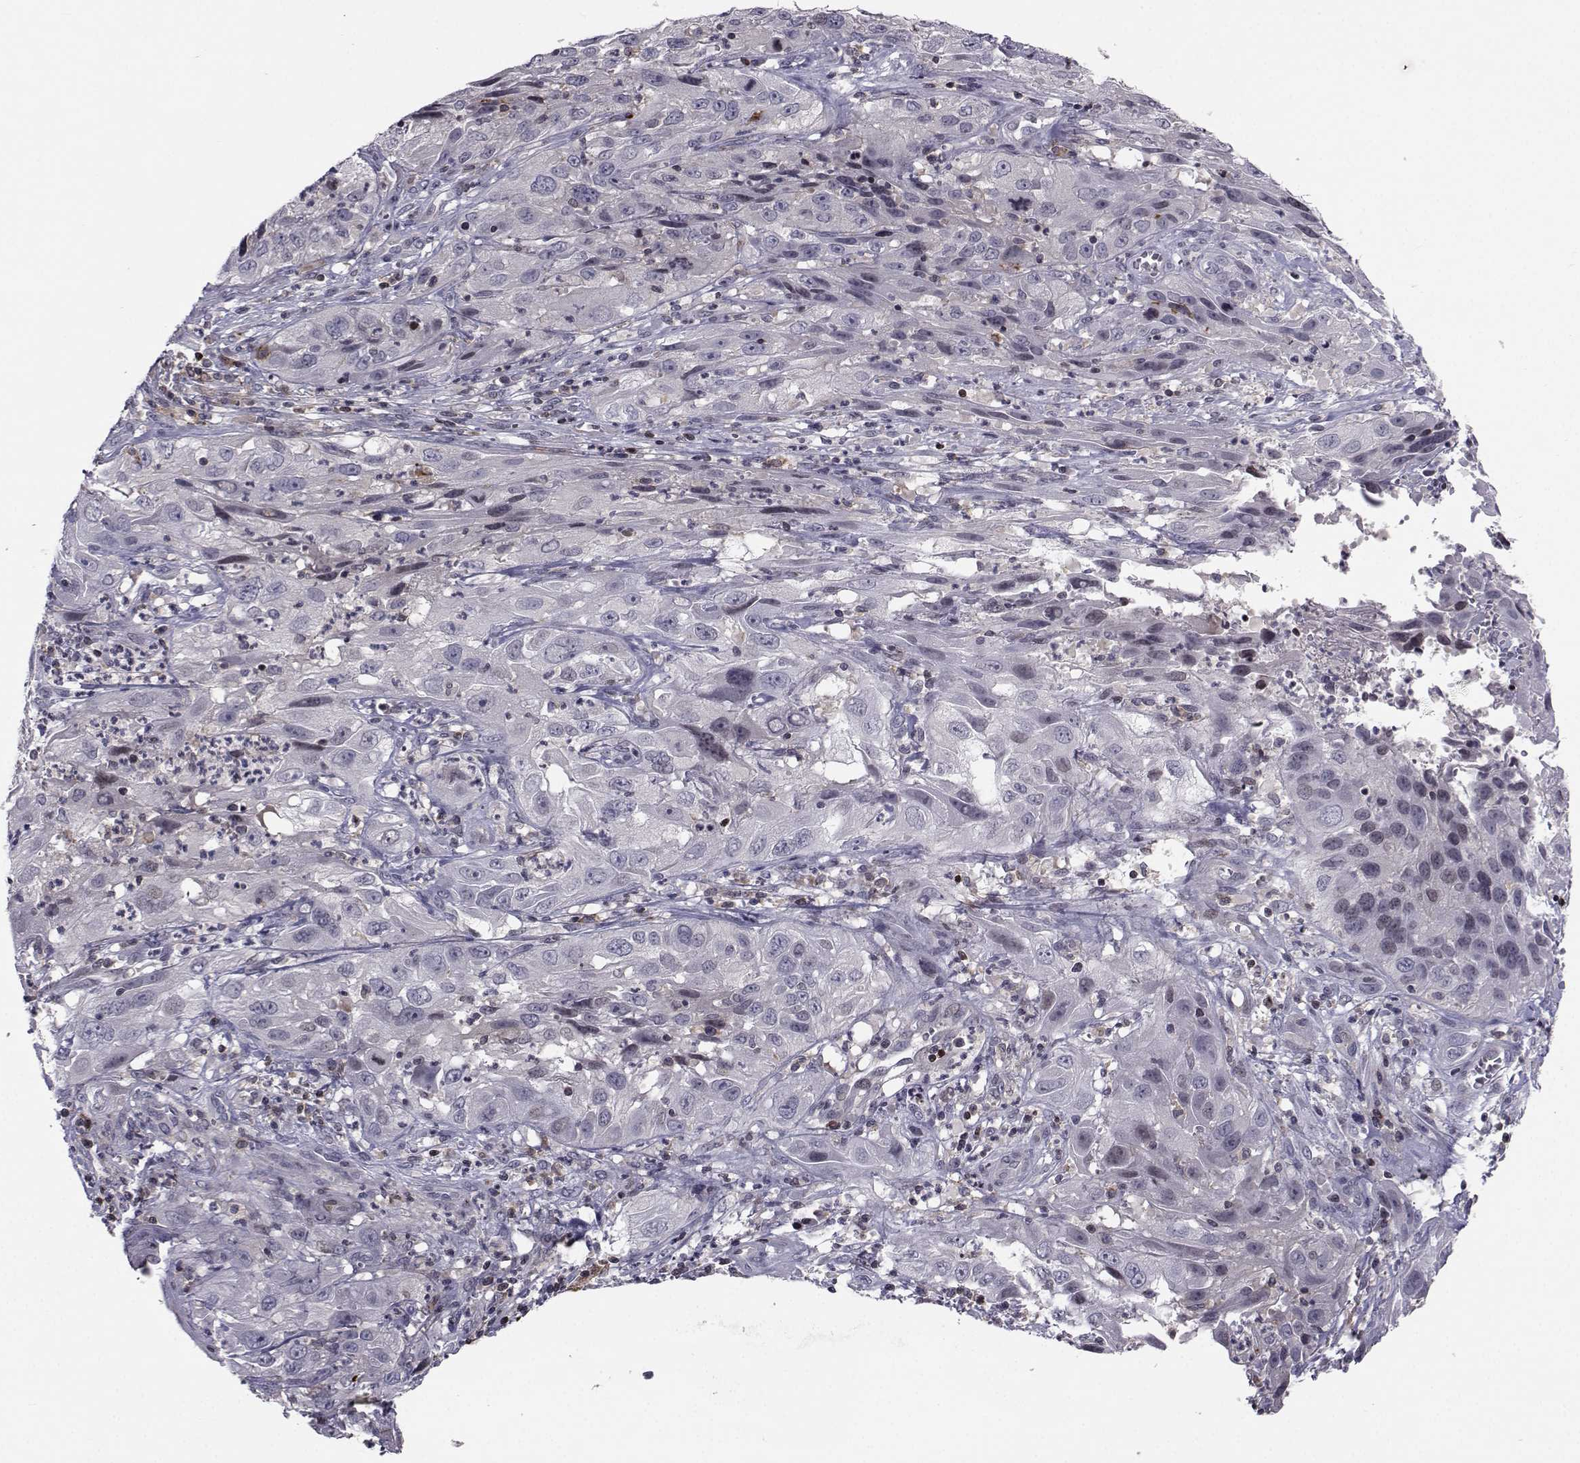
{"staining": {"intensity": "negative", "quantity": "none", "location": "none"}, "tissue": "cervical cancer", "cell_type": "Tumor cells", "image_type": "cancer", "snomed": [{"axis": "morphology", "description": "Squamous cell carcinoma, NOS"}, {"axis": "topography", "description": "Cervix"}], "caption": "Immunohistochemical staining of human cervical cancer demonstrates no significant positivity in tumor cells.", "gene": "PCP4L1", "patient": {"sex": "female", "age": 32}}